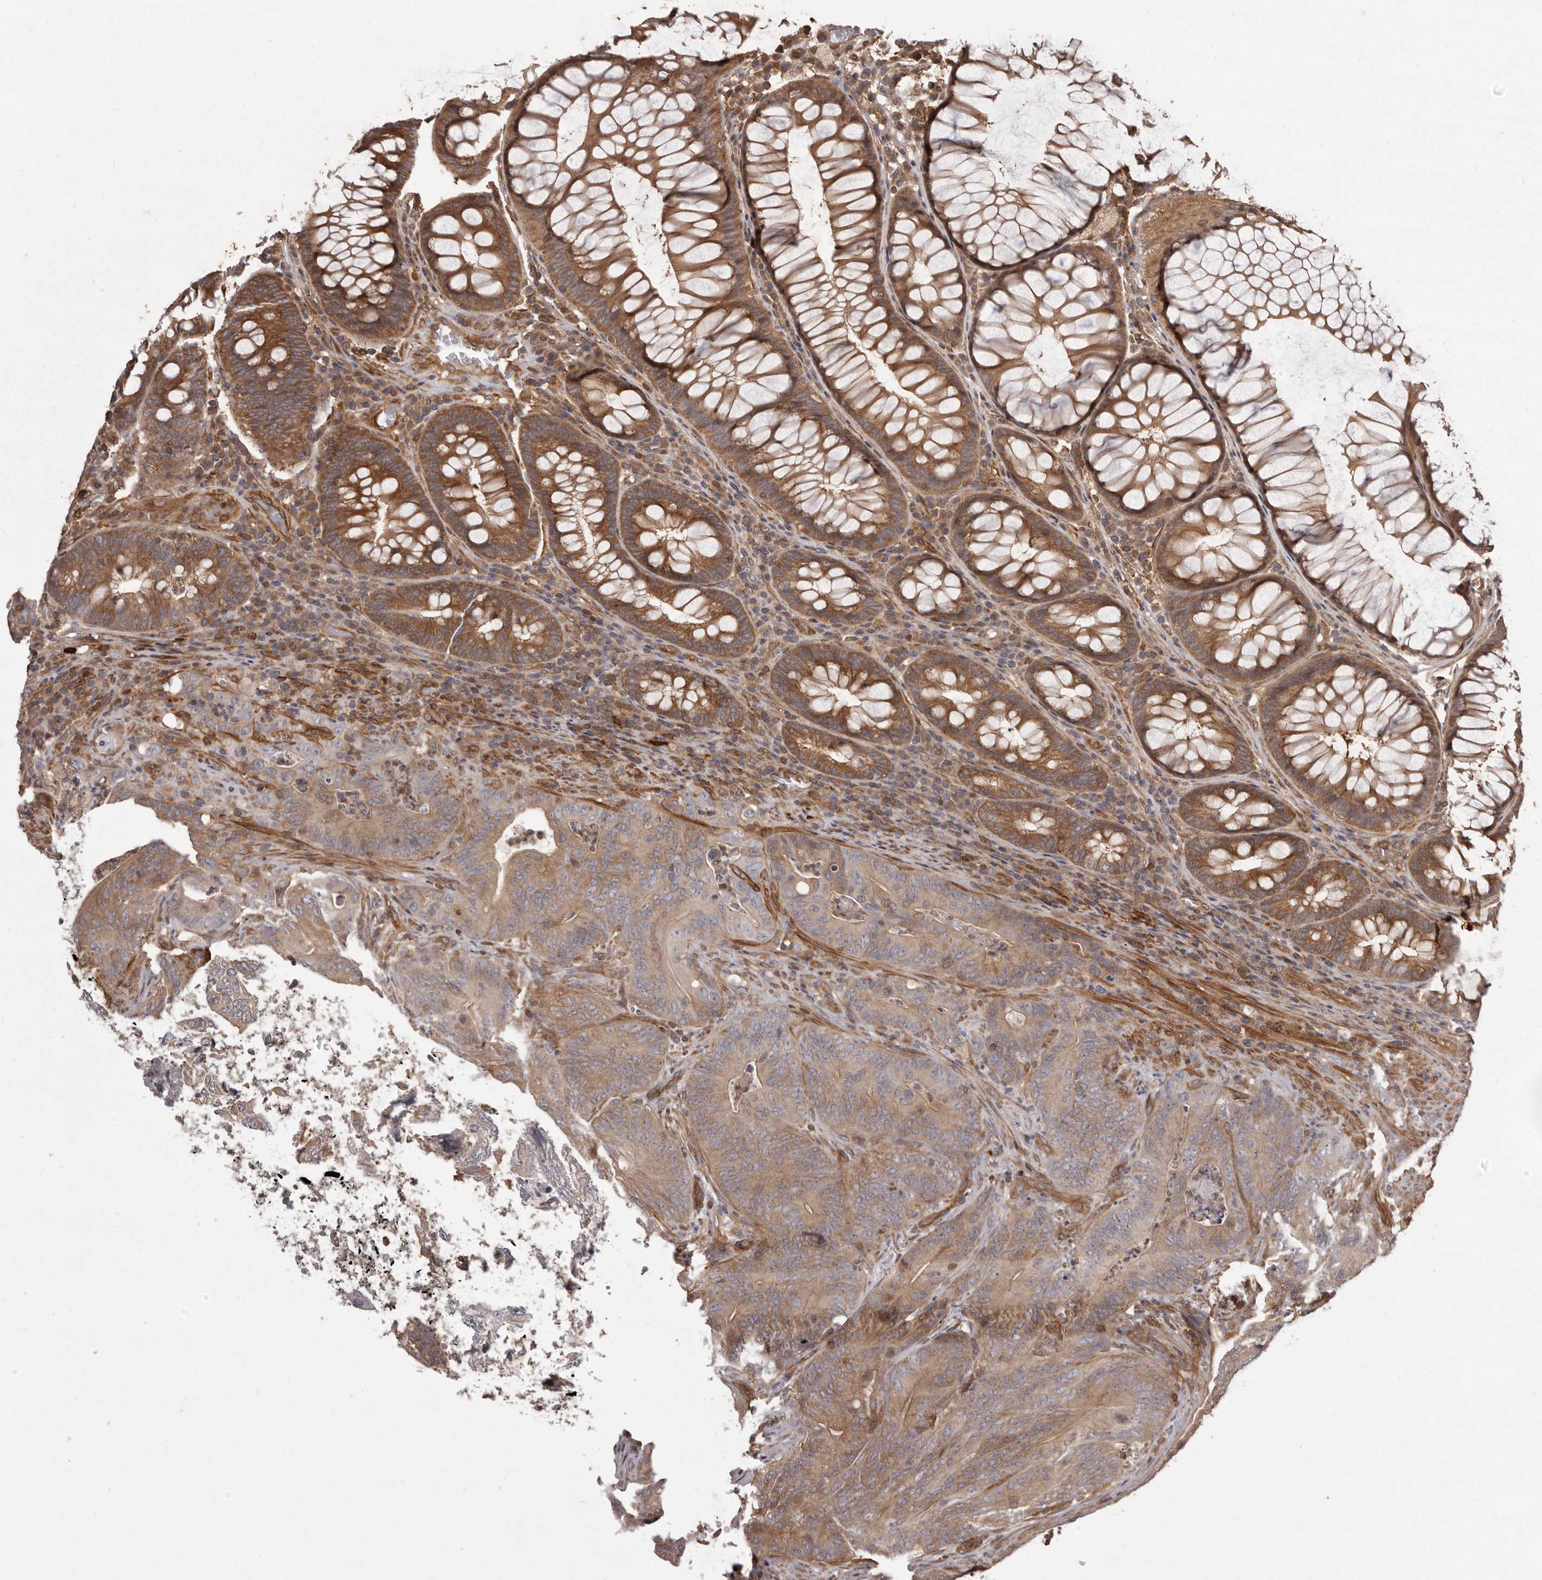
{"staining": {"intensity": "moderate", "quantity": ">75%", "location": "cytoplasmic/membranous"}, "tissue": "colorectal cancer", "cell_type": "Tumor cells", "image_type": "cancer", "snomed": [{"axis": "morphology", "description": "Normal tissue, NOS"}, {"axis": "topography", "description": "Colon"}], "caption": "Moderate cytoplasmic/membranous expression is appreciated in approximately >75% of tumor cells in colorectal cancer. (IHC, brightfield microscopy, high magnification).", "gene": "NFKBIA", "patient": {"sex": "female", "age": 82}}